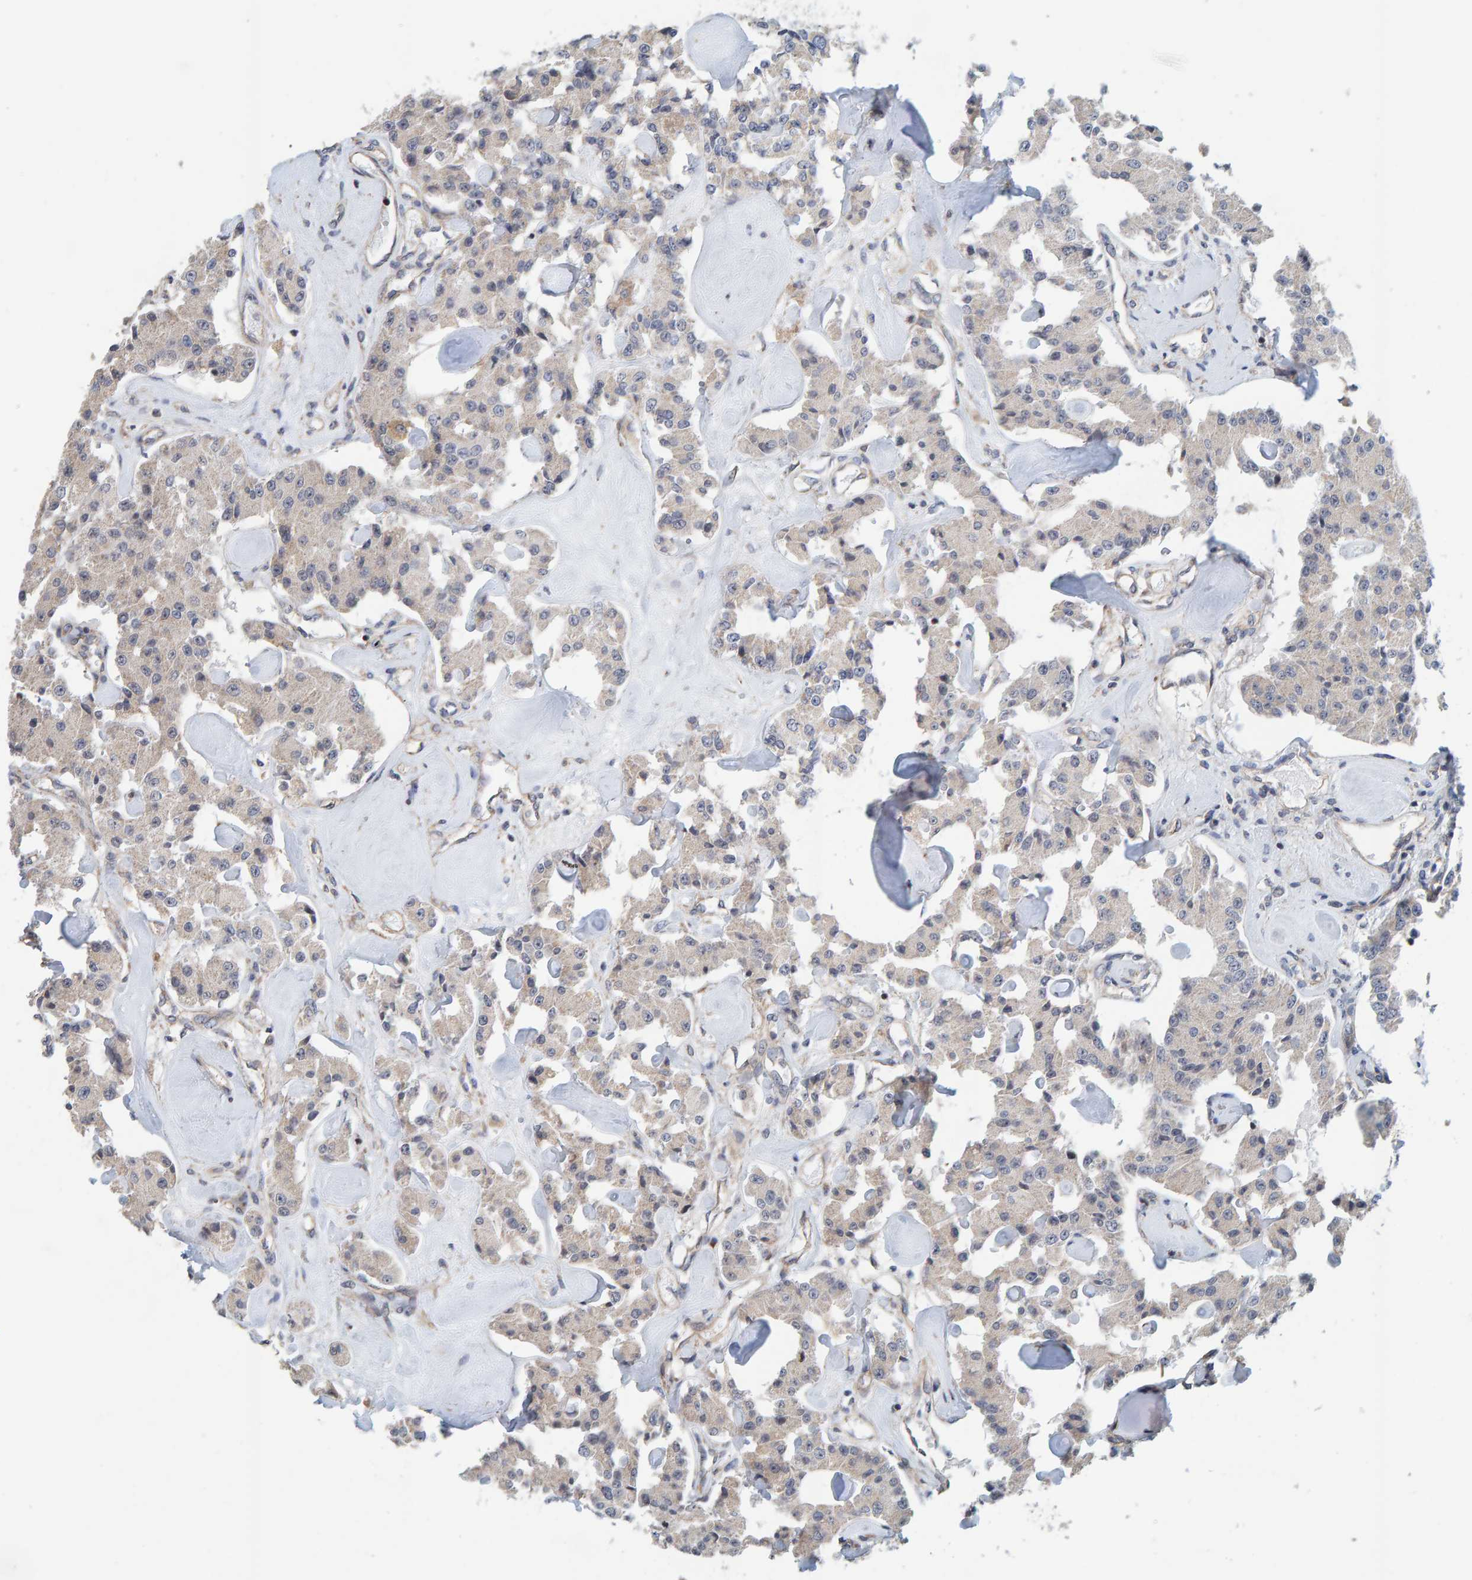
{"staining": {"intensity": "weak", "quantity": "<25%", "location": "cytoplasmic/membranous"}, "tissue": "carcinoid", "cell_type": "Tumor cells", "image_type": "cancer", "snomed": [{"axis": "morphology", "description": "Carcinoid, malignant, NOS"}, {"axis": "topography", "description": "Pancreas"}], "caption": "Tumor cells show no significant protein staining in malignant carcinoid.", "gene": "RGP1", "patient": {"sex": "male", "age": 41}}